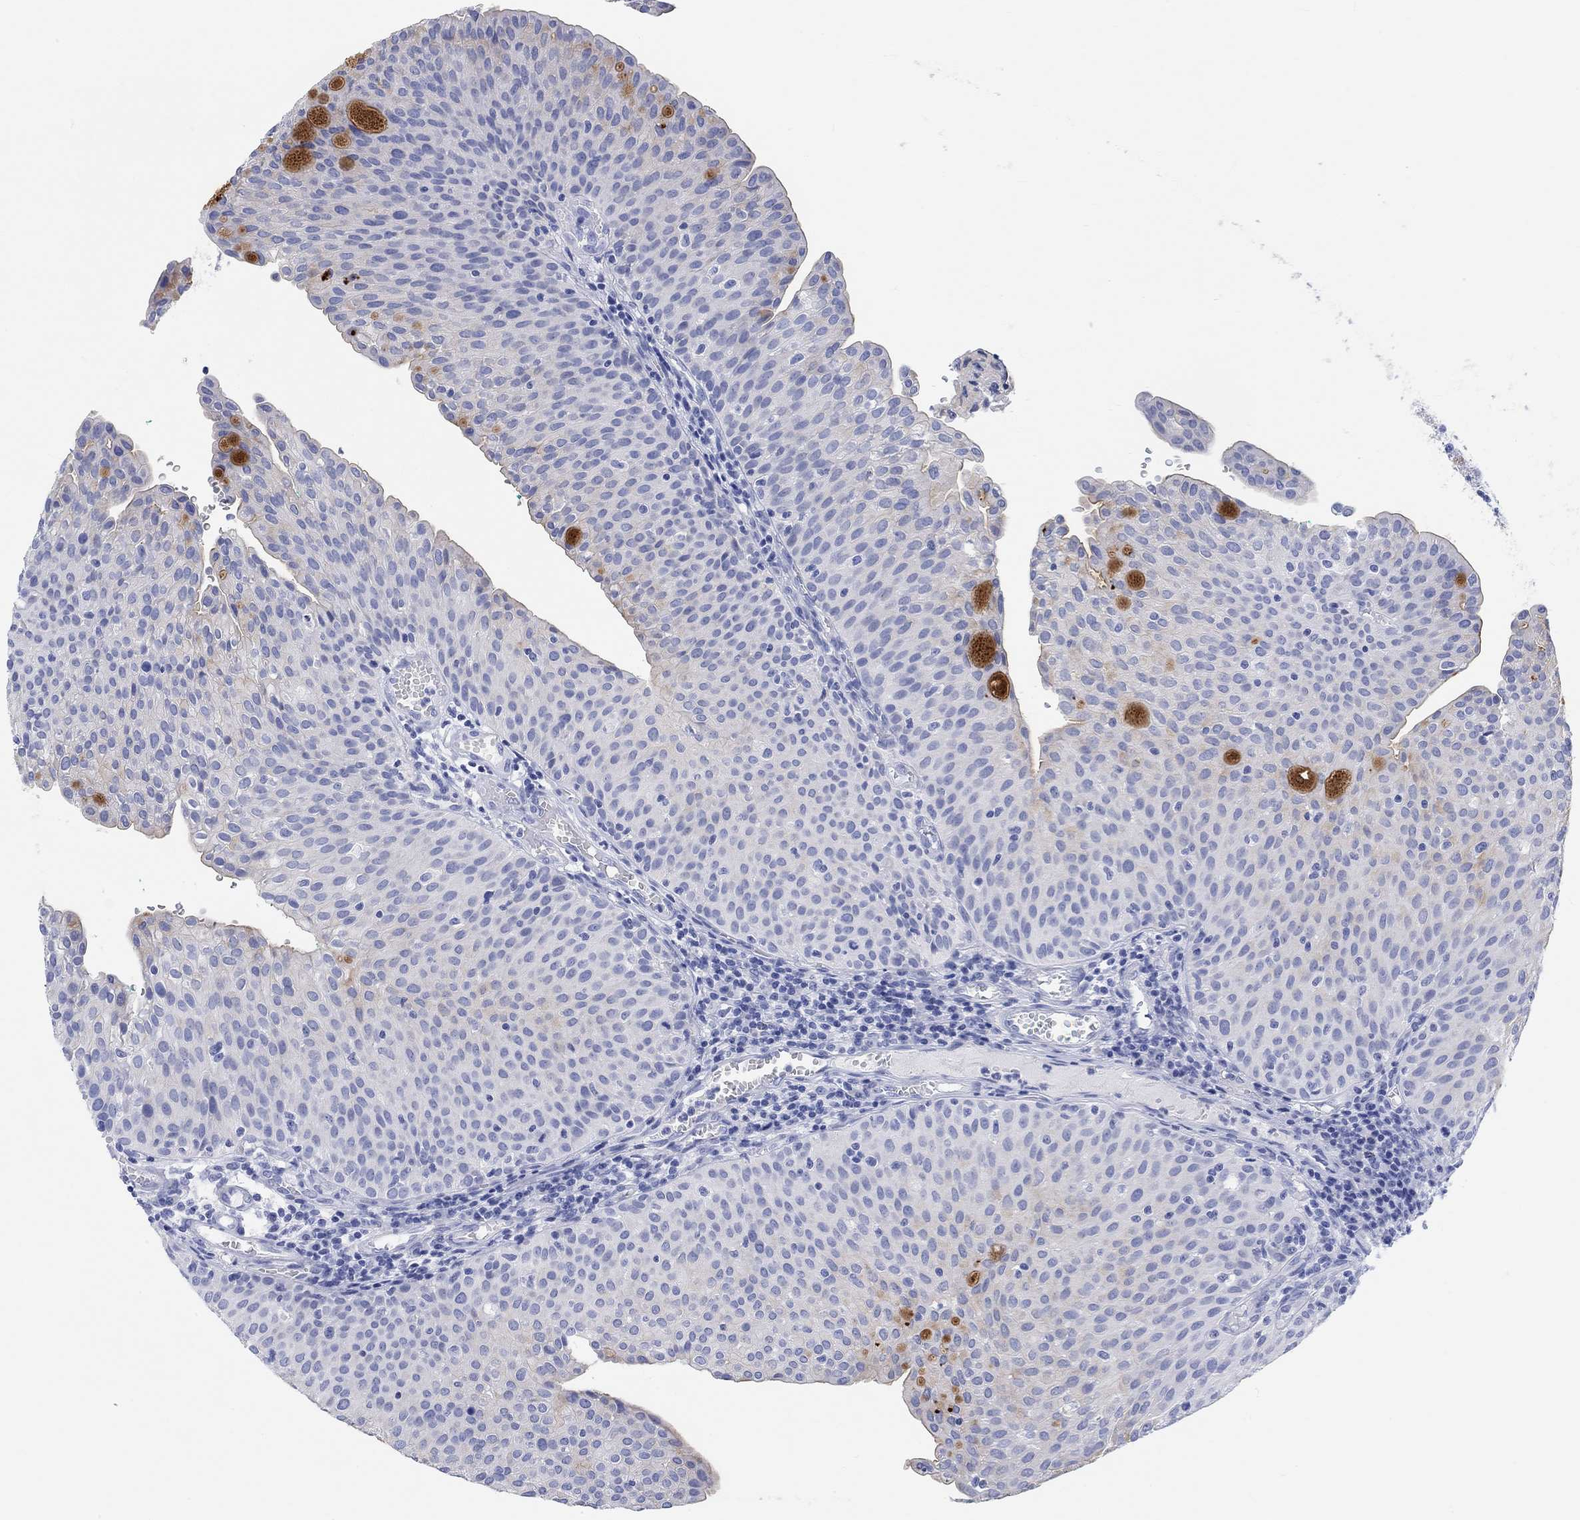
{"staining": {"intensity": "negative", "quantity": "none", "location": "none"}, "tissue": "urothelial cancer", "cell_type": "Tumor cells", "image_type": "cancer", "snomed": [{"axis": "morphology", "description": "Urothelial carcinoma, Low grade"}, {"axis": "topography", "description": "Urinary bladder"}], "caption": "This is an immunohistochemistry micrograph of urothelial carcinoma (low-grade). There is no expression in tumor cells.", "gene": "XIRP2", "patient": {"sex": "male", "age": 54}}